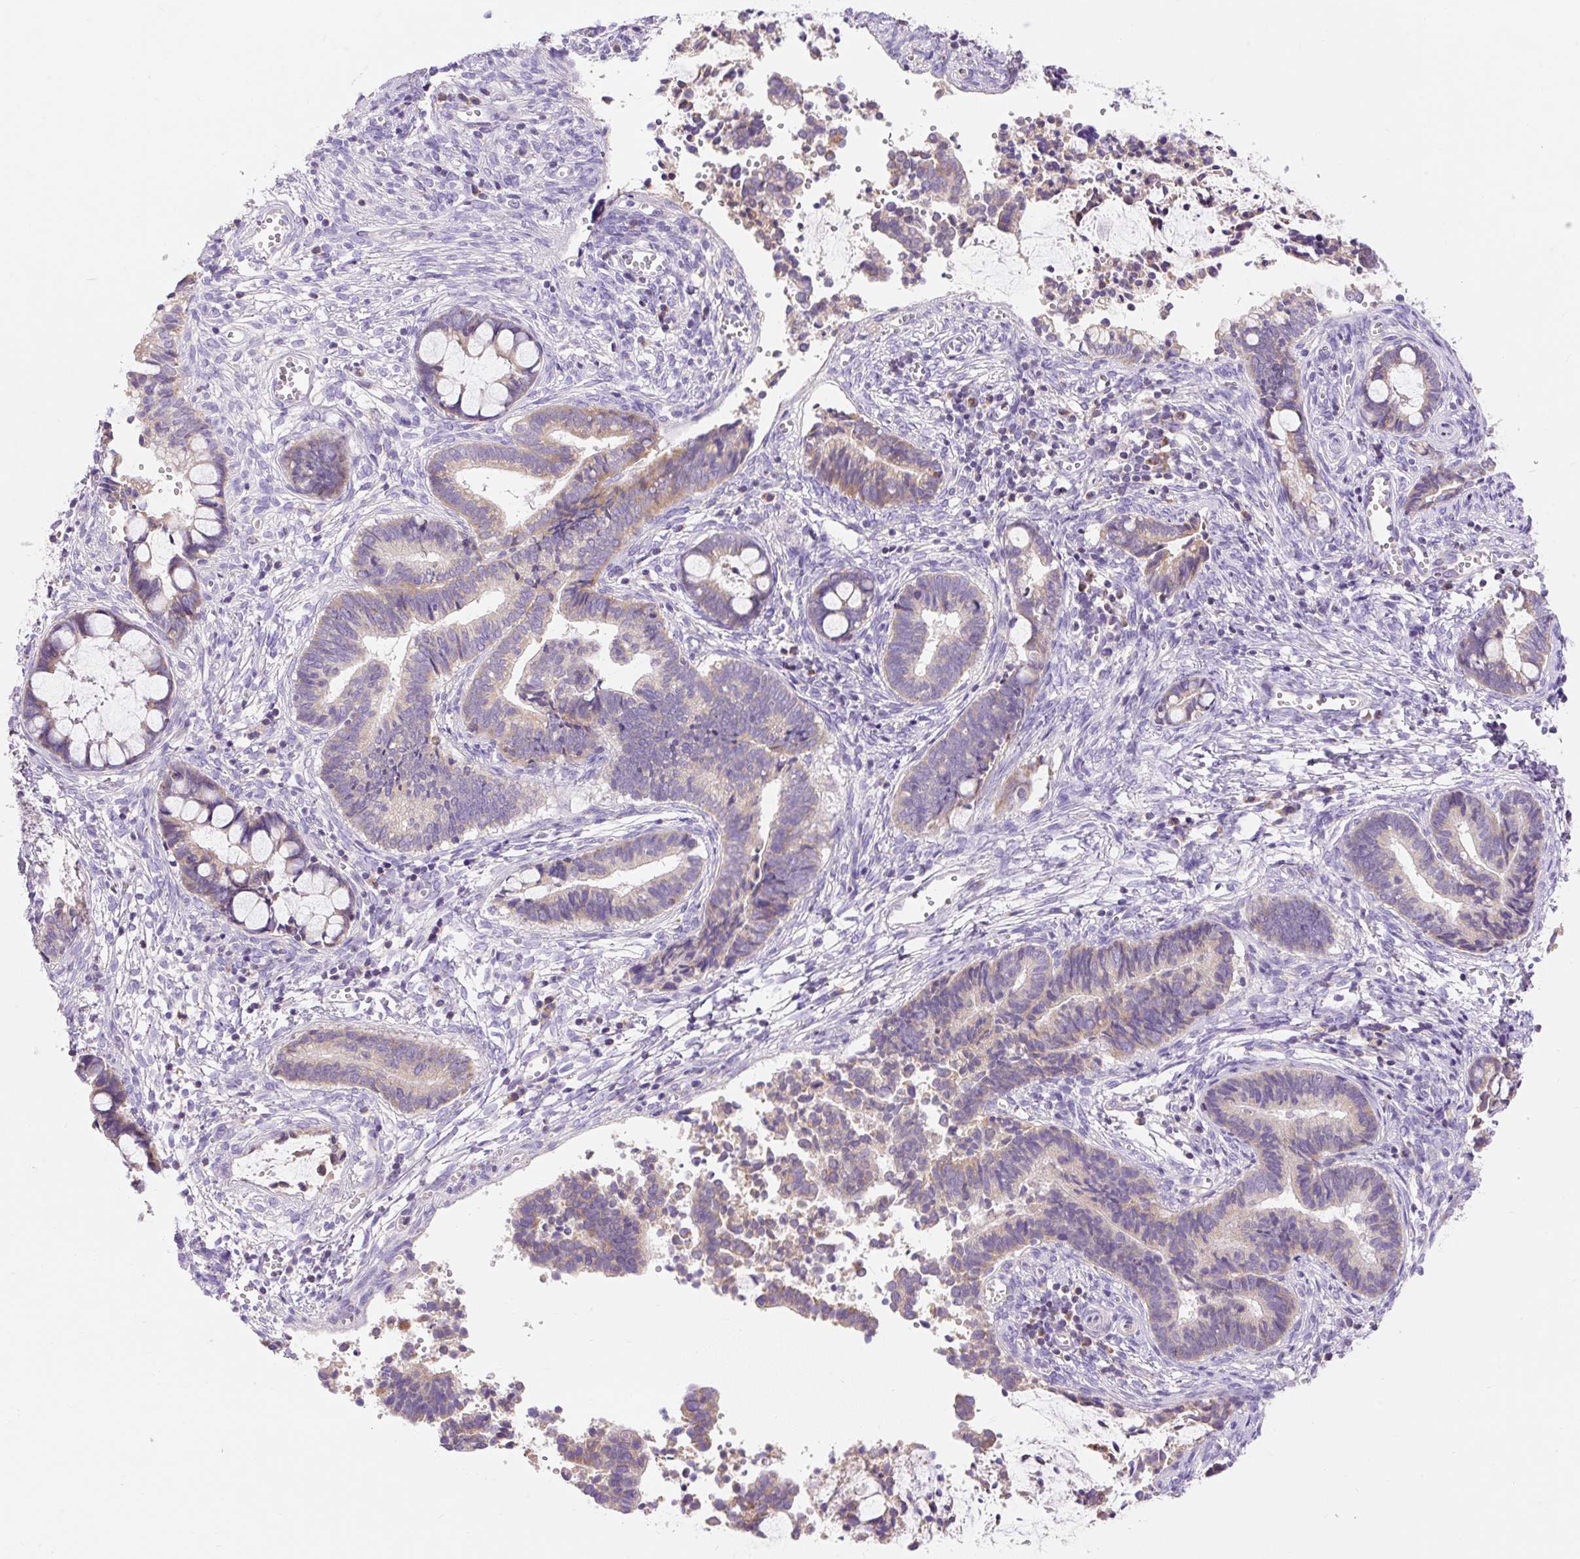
{"staining": {"intensity": "weak", "quantity": "25%-75%", "location": "cytoplasmic/membranous"}, "tissue": "cervical cancer", "cell_type": "Tumor cells", "image_type": "cancer", "snomed": [{"axis": "morphology", "description": "Adenocarcinoma, NOS"}, {"axis": "topography", "description": "Cervix"}], "caption": "Cervical cancer (adenocarcinoma) stained for a protein displays weak cytoplasmic/membranous positivity in tumor cells.", "gene": "PMAIP1", "patient": {"sex": "female", "age": 44}}